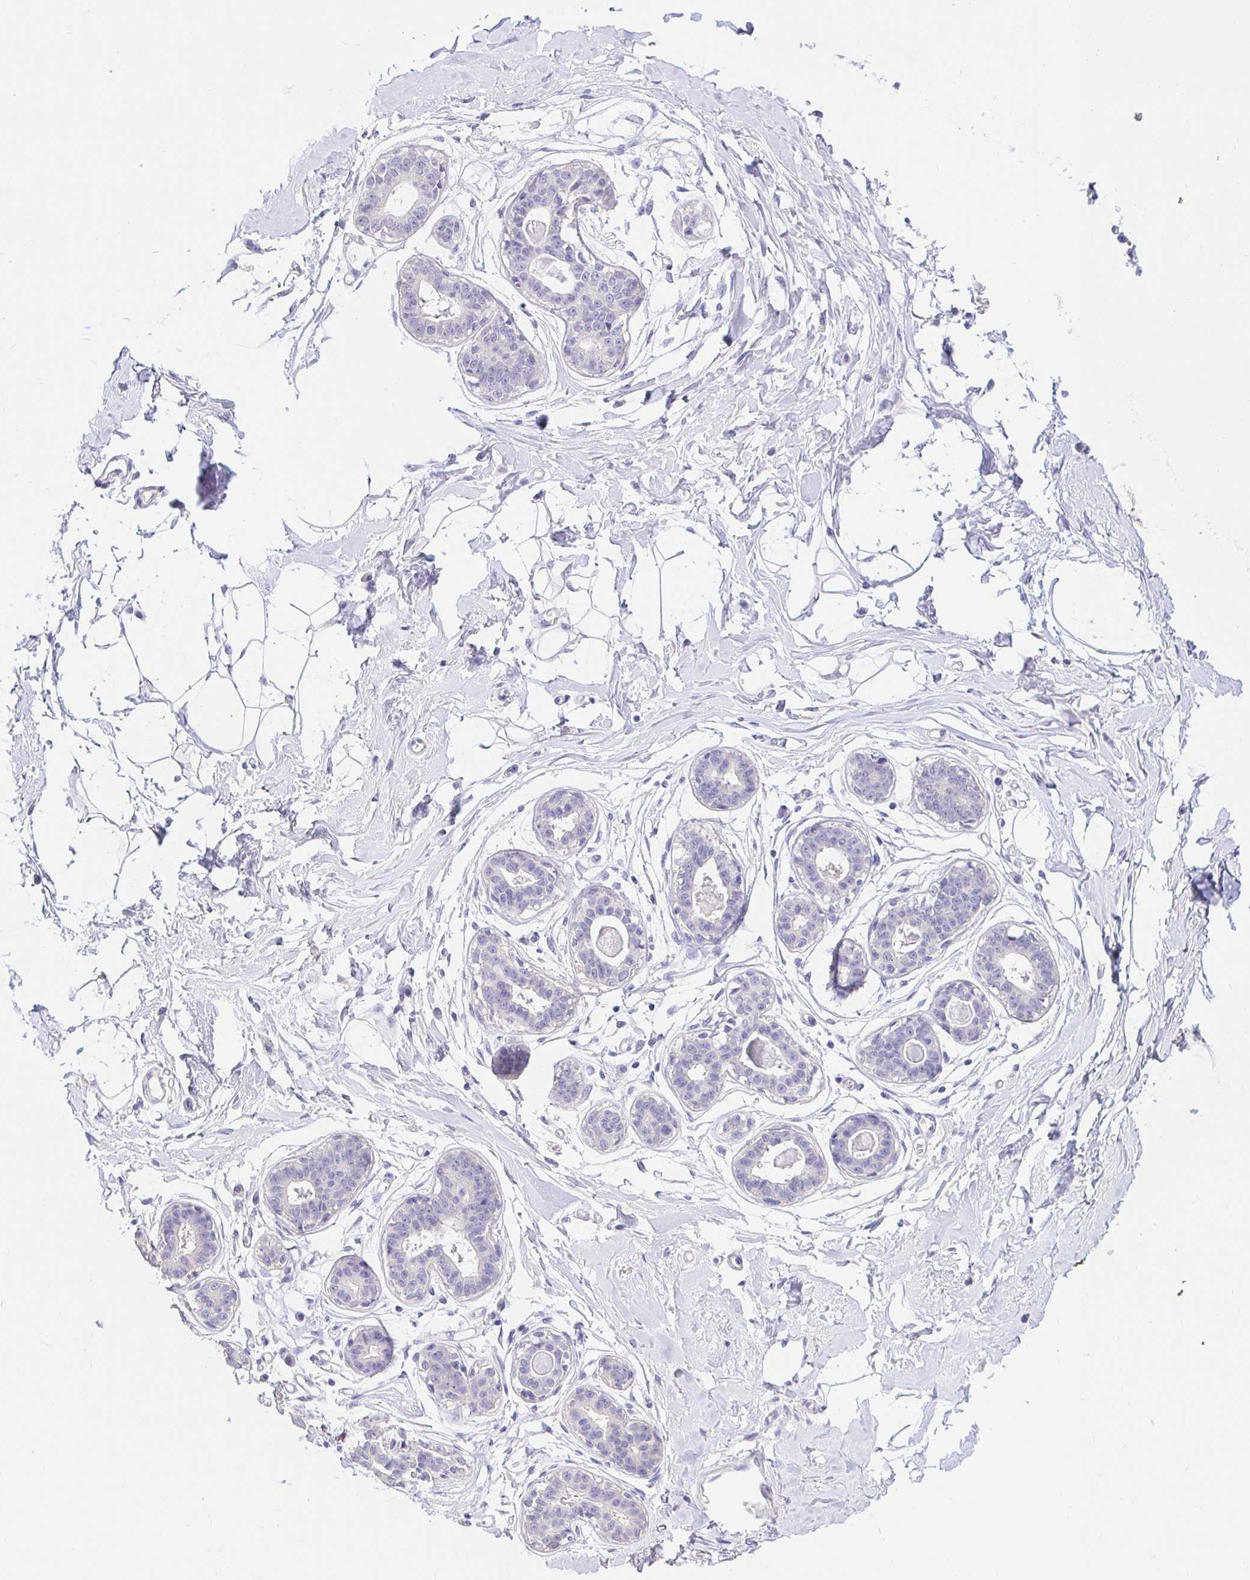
{"staining": {"intensity": "negative", "quantity": "none", "location": "none"}, "tissue": "breast", "cell_type": "Adipocytes", "image_type": "normal", "snomed": [{"axis": "morphology", "description": "Normal tissue, NOS"}, {"axis": "topography", "description": "Breast"}], "caption": "This photomicrograph is of unremarkable breast stained with immunohistochemistry (IHC) to label a protein in brown with the nuclei are counter-stained blue. There is no staining in adipocytes.", "gene": "CDO1", "patient": {"sex": "female", "age": 45}}